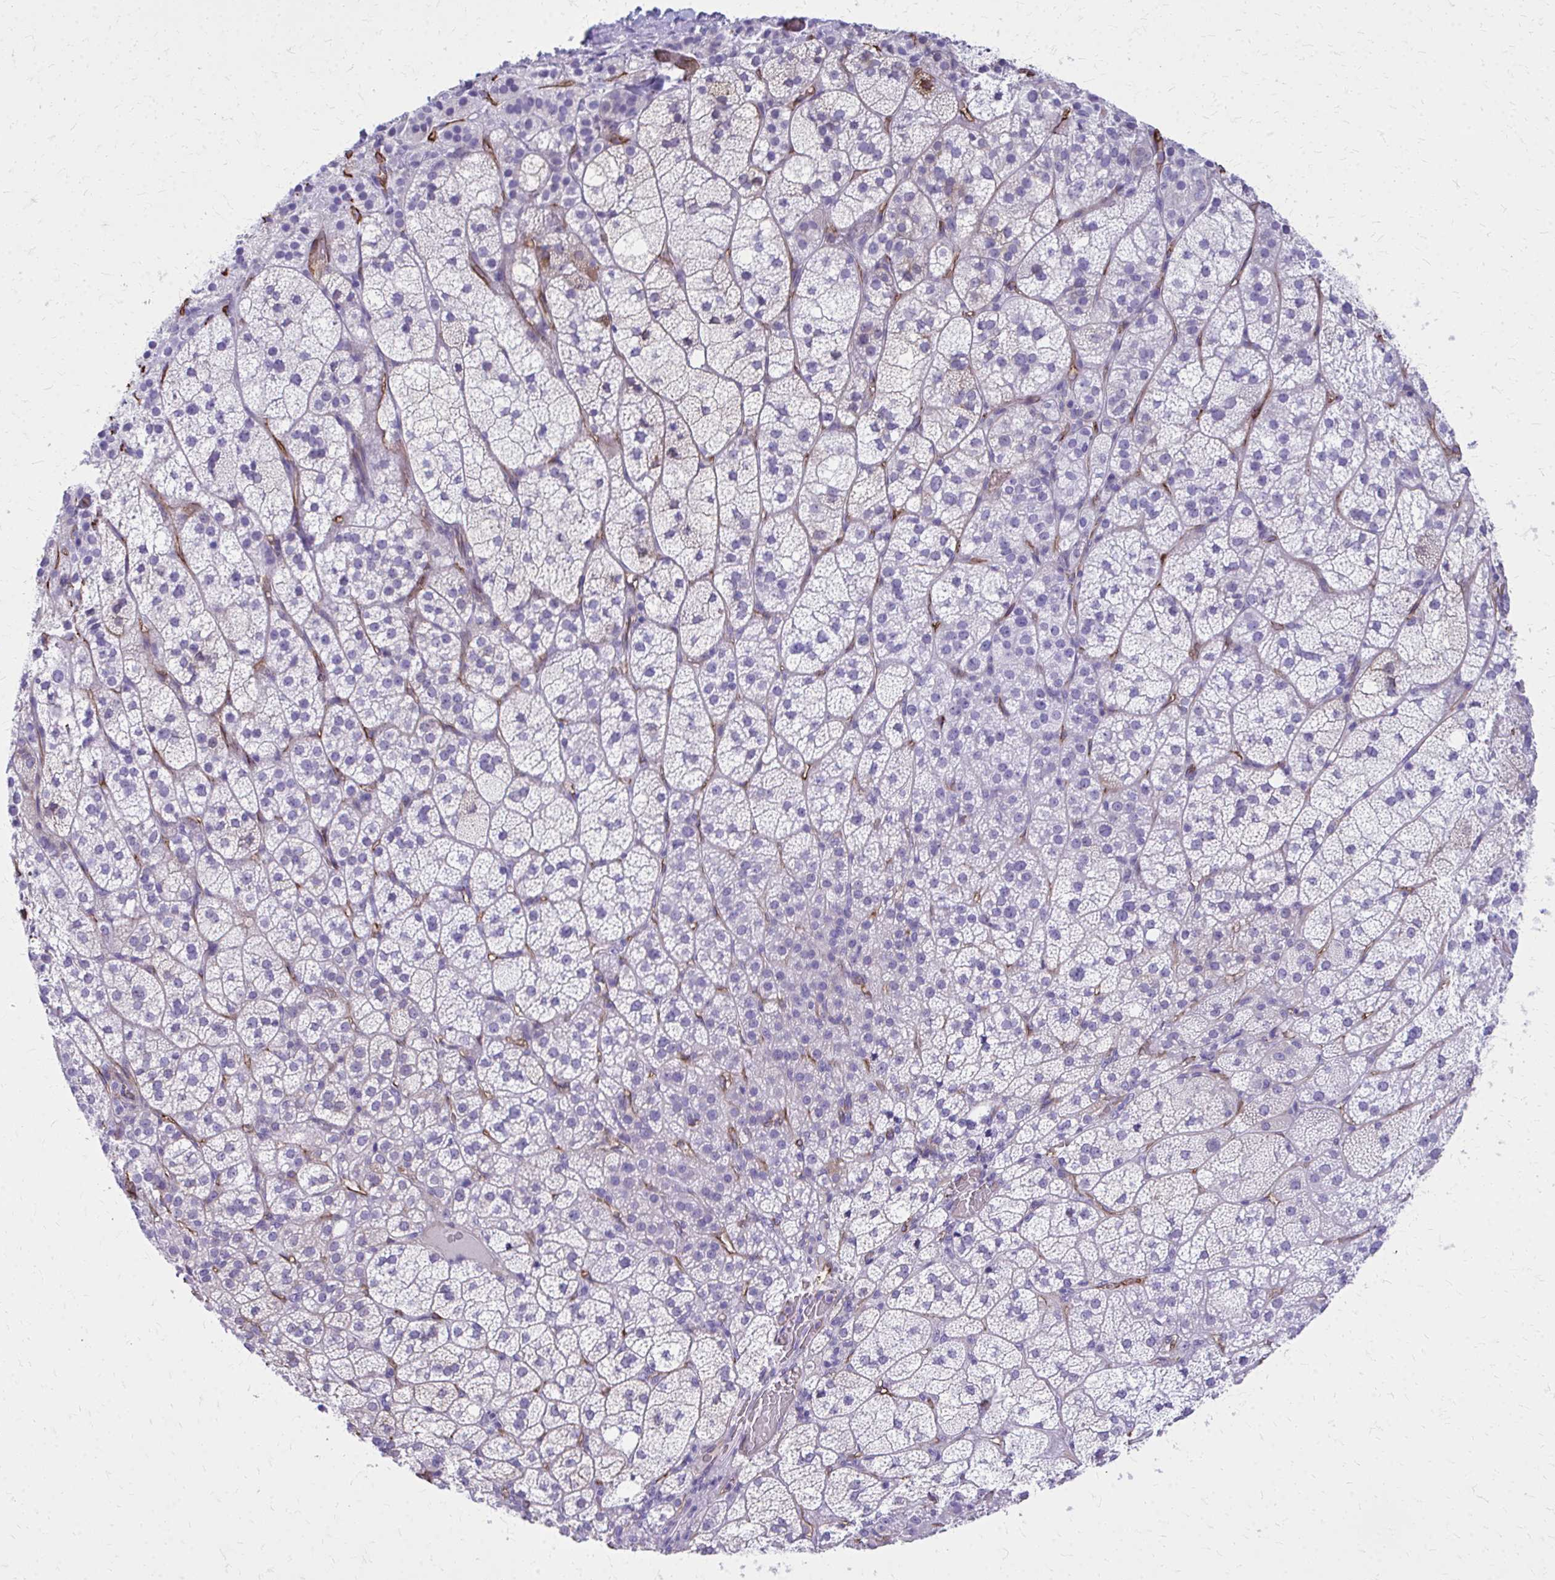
{"staining": {"intensity": "negative", "quantity": "none", "location": "none"}, "tissue": "adrenal gland", "cell_type": "Glandular cells", "image_type": "normal", "snomed": [{"axis": "morphology", "description": "Normal tissue, NOS"}, {"axis": "topography", "description": "Adrenal gland"}], "caption": "High power microscopy micrograph of an immunohistochemistry photomicrograph of normal adrenal gland, revealing no significant expression in glandular cells.", "gene": "TPSG1", "patient": {"sex": "female", "age": 60}}